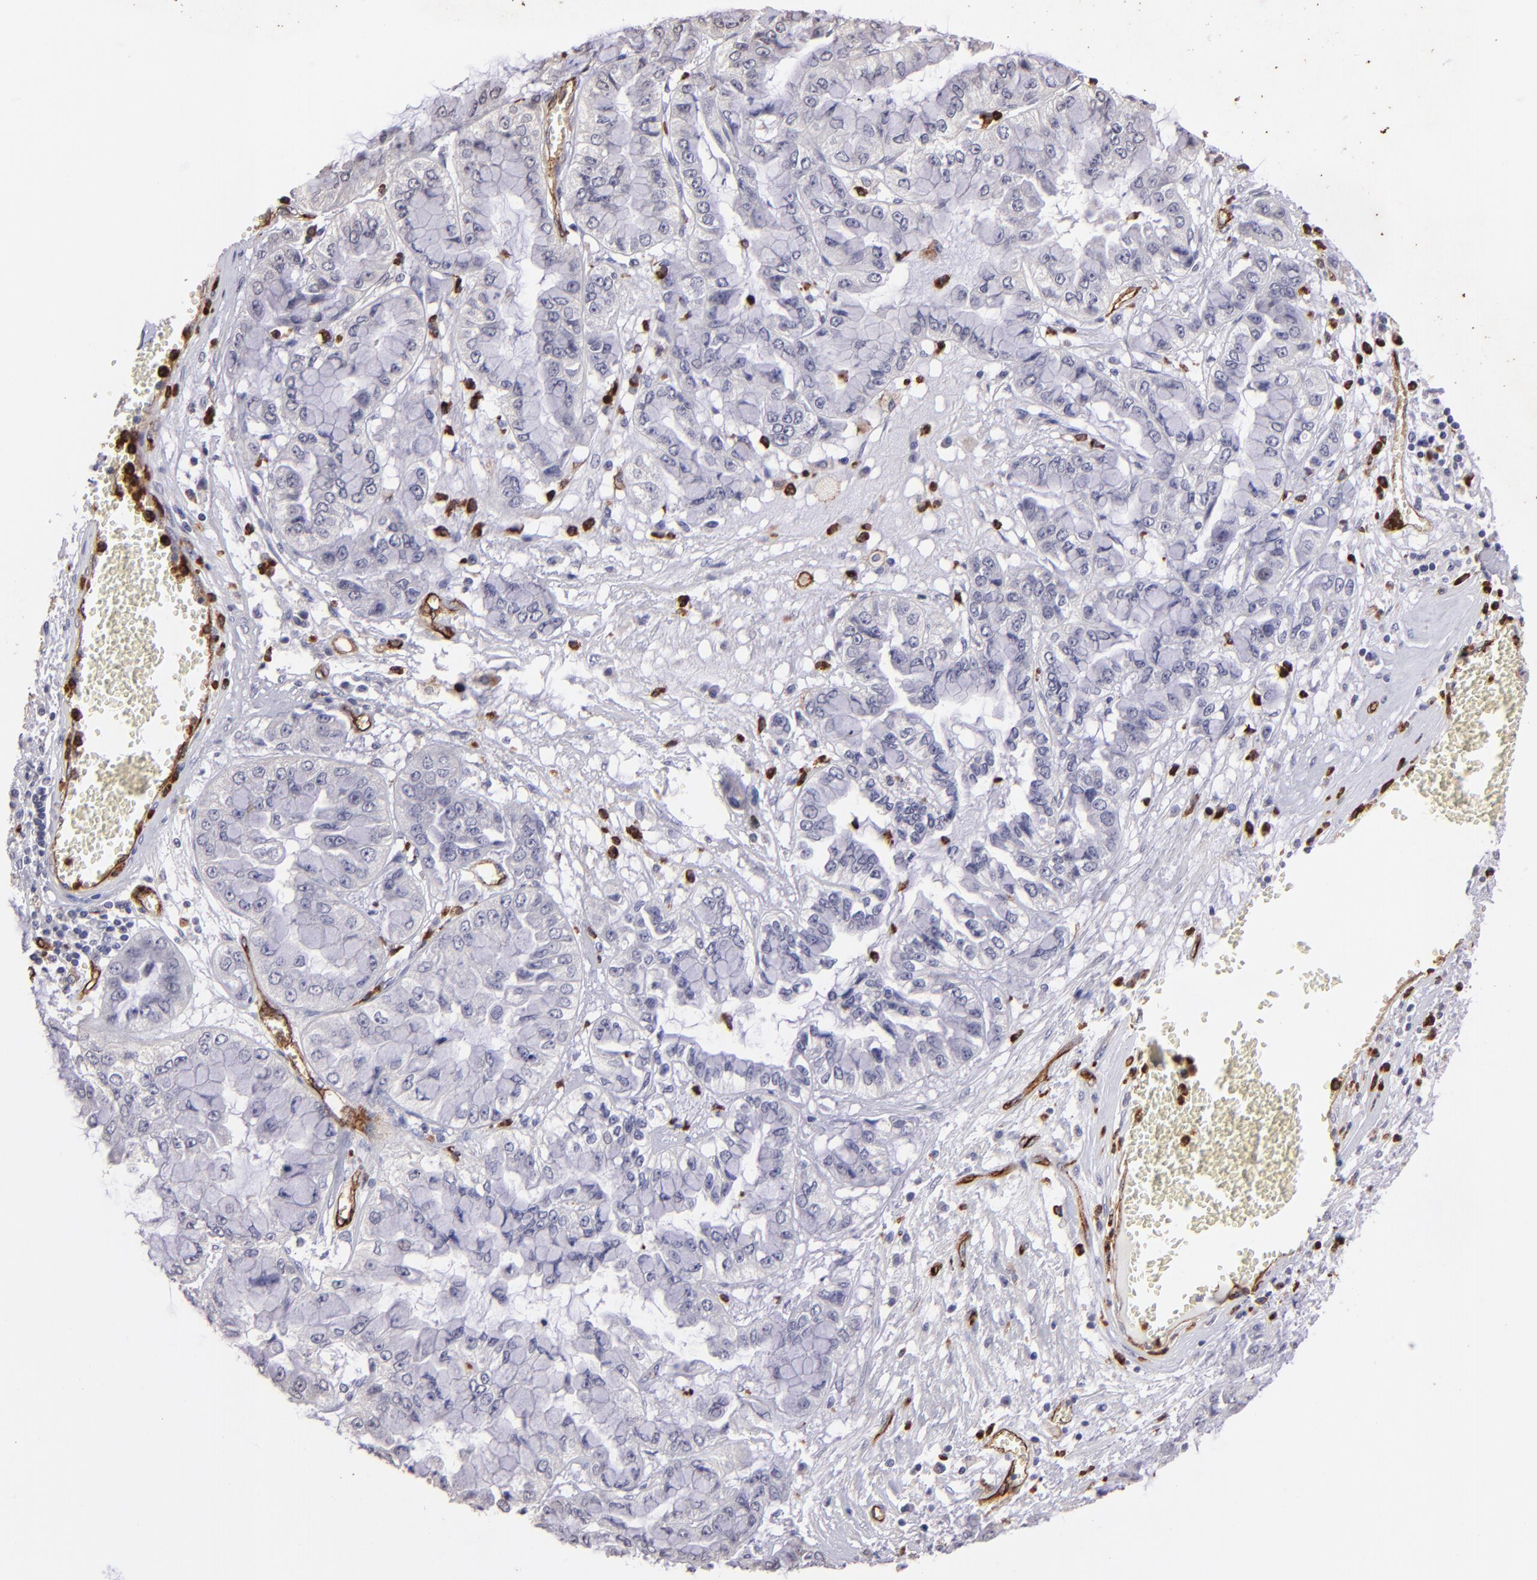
{"staining": {"intensity": "negative", "quantity": "none", "location": "none"}, "tissue": "liver cancer", "cell_type": "Tumor cells", "image_type": "cancer", "snomed": [{"axis": "morphology", "description": "Cholangiocarcinoma"}, {"axis": "topography", "description": "Liver"}], "caption": "Liver cancer was stained to show a protein in brown. There is no significant staining in tumor cells.", "gene": "DYSF", "patient": {"sex": "female", "age": 79}}